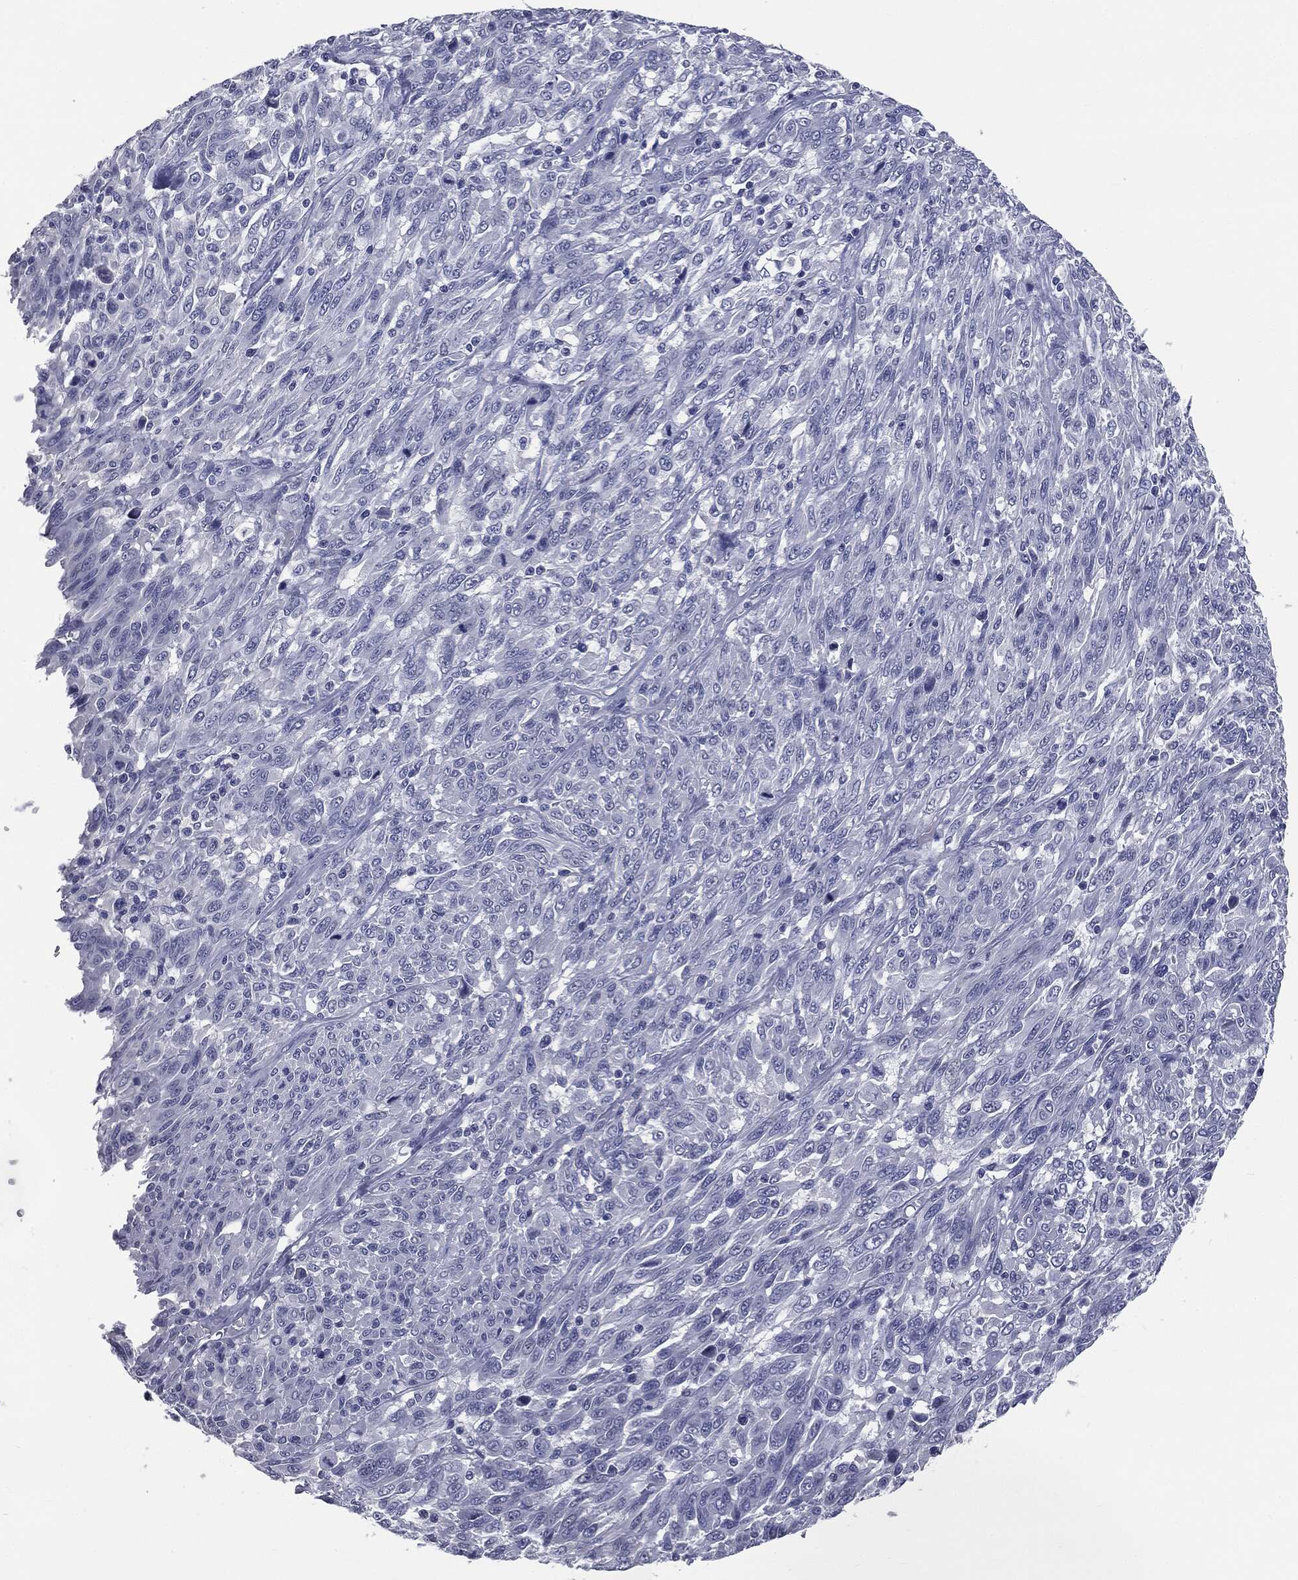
{"staining": {"intensity": "negative", "quantity": "none", "location": "none"}, "tissue": "melanoma", "cell_type": "Tumor cells", "image_type": "cancer", "snomed": [{"axis": "morphology", "description": "Malignant melanoma, NOS"}, {"axis": "topography", "description": "Skin"}], "caption": "Immunohistochemistry (IHC) of malignant melanoma reveals no staining in tumor cells.", "gene": "AFP", "patient": {"sex": "female", "age": 91}}